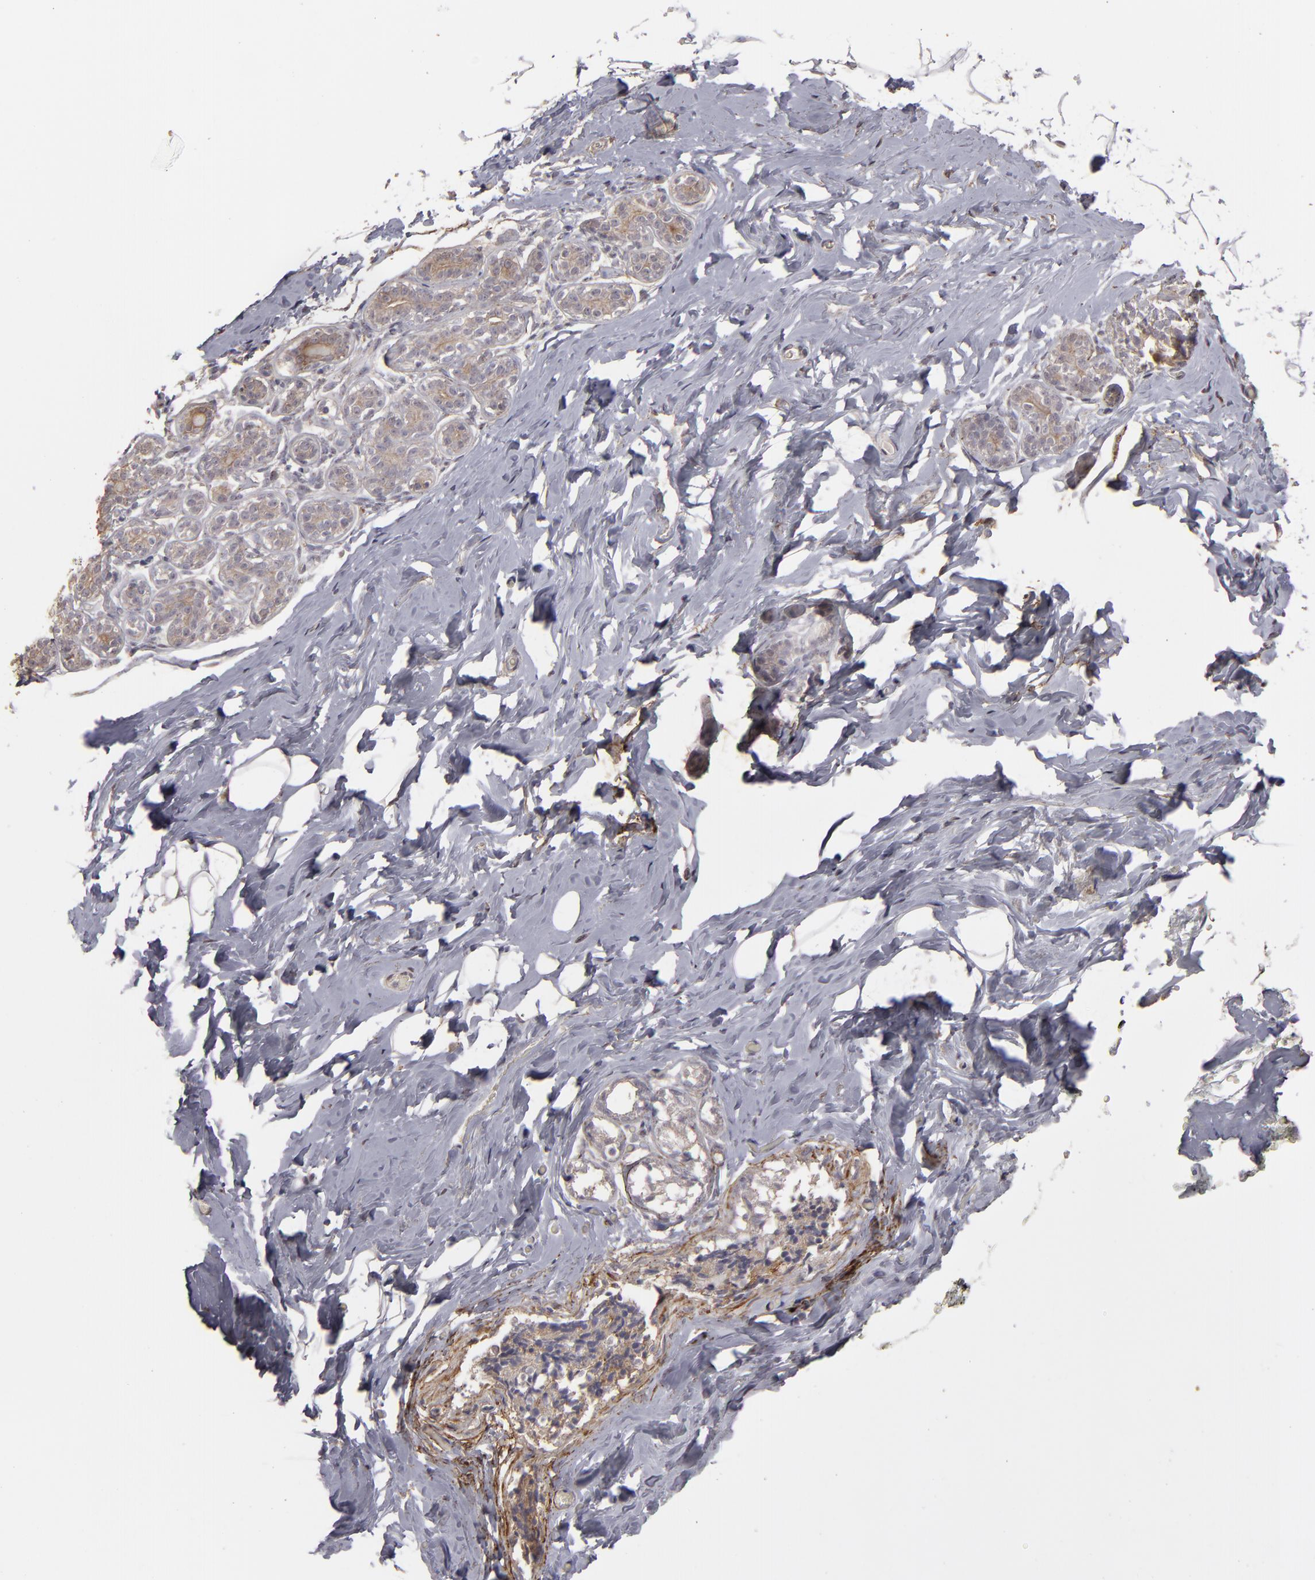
{"staining": {"intensity": "moderate", "quantity": "<25%", "location": "cytoplasmic/membranous"}, "tissue": "breast", "cell_type": "Adipocytes", "image_type": "normal", "snomed": [{"axis": "morphology", "description": "Normal tissue, NOS"}, {"axis": "topography", "description": "Breast"}, {"axis": "topography", "description": "Soft tissue"}], "caption": "Immunohistochemical staining of benign breast exhibits <25% levels of moderate cytoplasmic/membranous protein positivity in about <25% of adipocytes. (Stains: DAB in brown, nuclei in blue, Microscopy: brightfield microscopy at high magnification).", "gene": "CD55", "patient": {"sex": "female", "age": 75}}